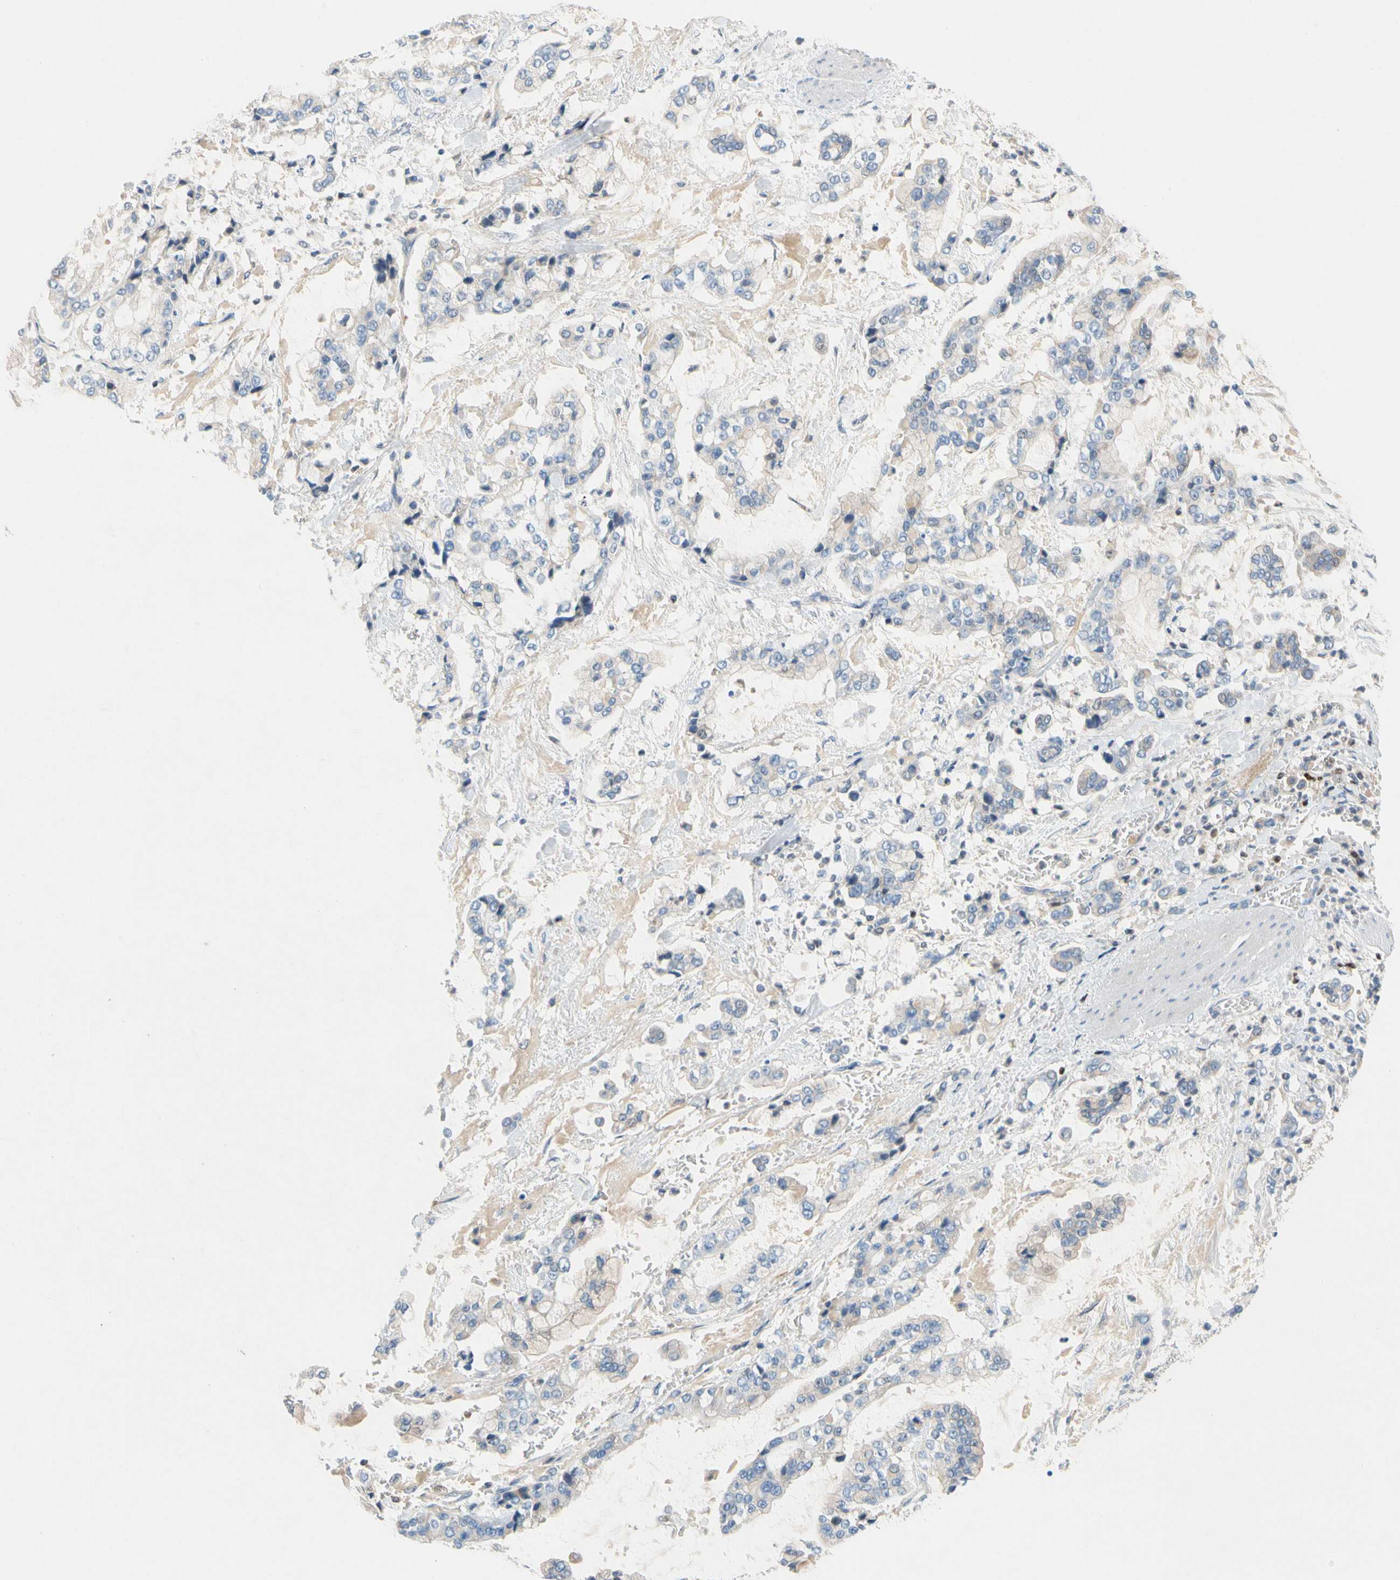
{"staining": {"intensity": "weak", "quantity": "<25%", "location": "cytoplasmic/membranous"}, "tissue": "stomach cancer", "cell_type": "Tumor cells", "image_type": "cancer", "snomed": [{"axis": "morphology", "description": "Normal tissue, NOS"}, {"axis": "morphology", "description": "Adenocarcinoma, NOS"}, {"axis": "topography", "description": "Stomach, upper"}, {"axis": "topography", "description": "Stomach"}], "caption": "There is no significant expression in tumor cells of stomach adenocarcinoma.", "gene": "SP140", "patient": {"sex": "male", "age": 76}}